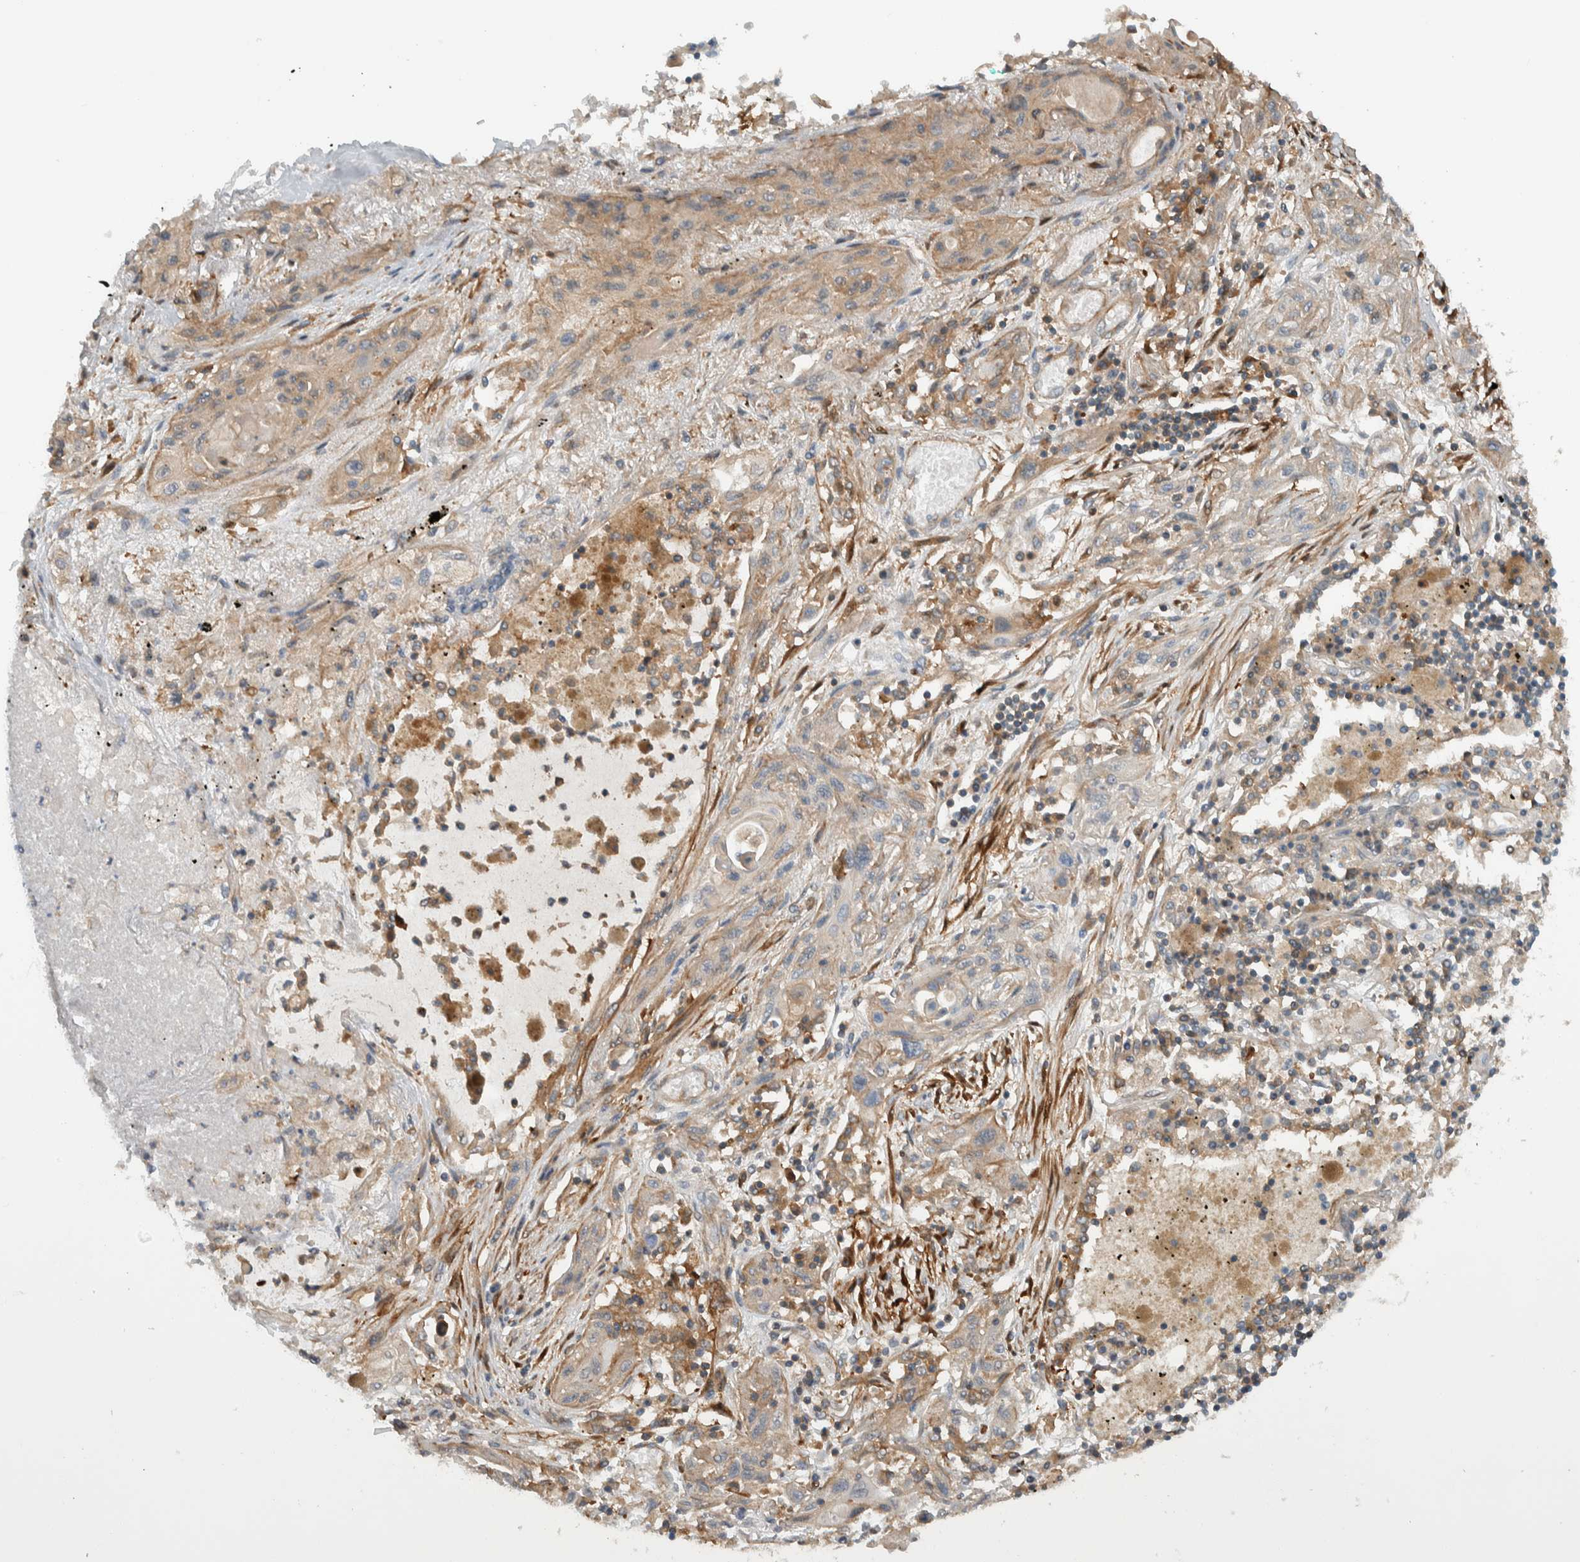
{"staining": {"intensity": "weak", "quantity": "25%-75%", "location": "cytoplasmic/membranous"}, "tissue": "lung cancer", "cell_type": "Tumor cells", "image_type": "cancer", "snomed": [{"axis": "morphology", "description": "Squamous cell carcinoma, NOS"}, {"axis": "topography", "description": "Lung"}], "caption": "Brown immunohistochemical staining in lung squamous cell carcinoma displays weak cytoplasmic/membranous expression in about 25%-75% of tumor cells.", "gene": "MPRIP", "patient": {"sex": "female", "age": 47}}